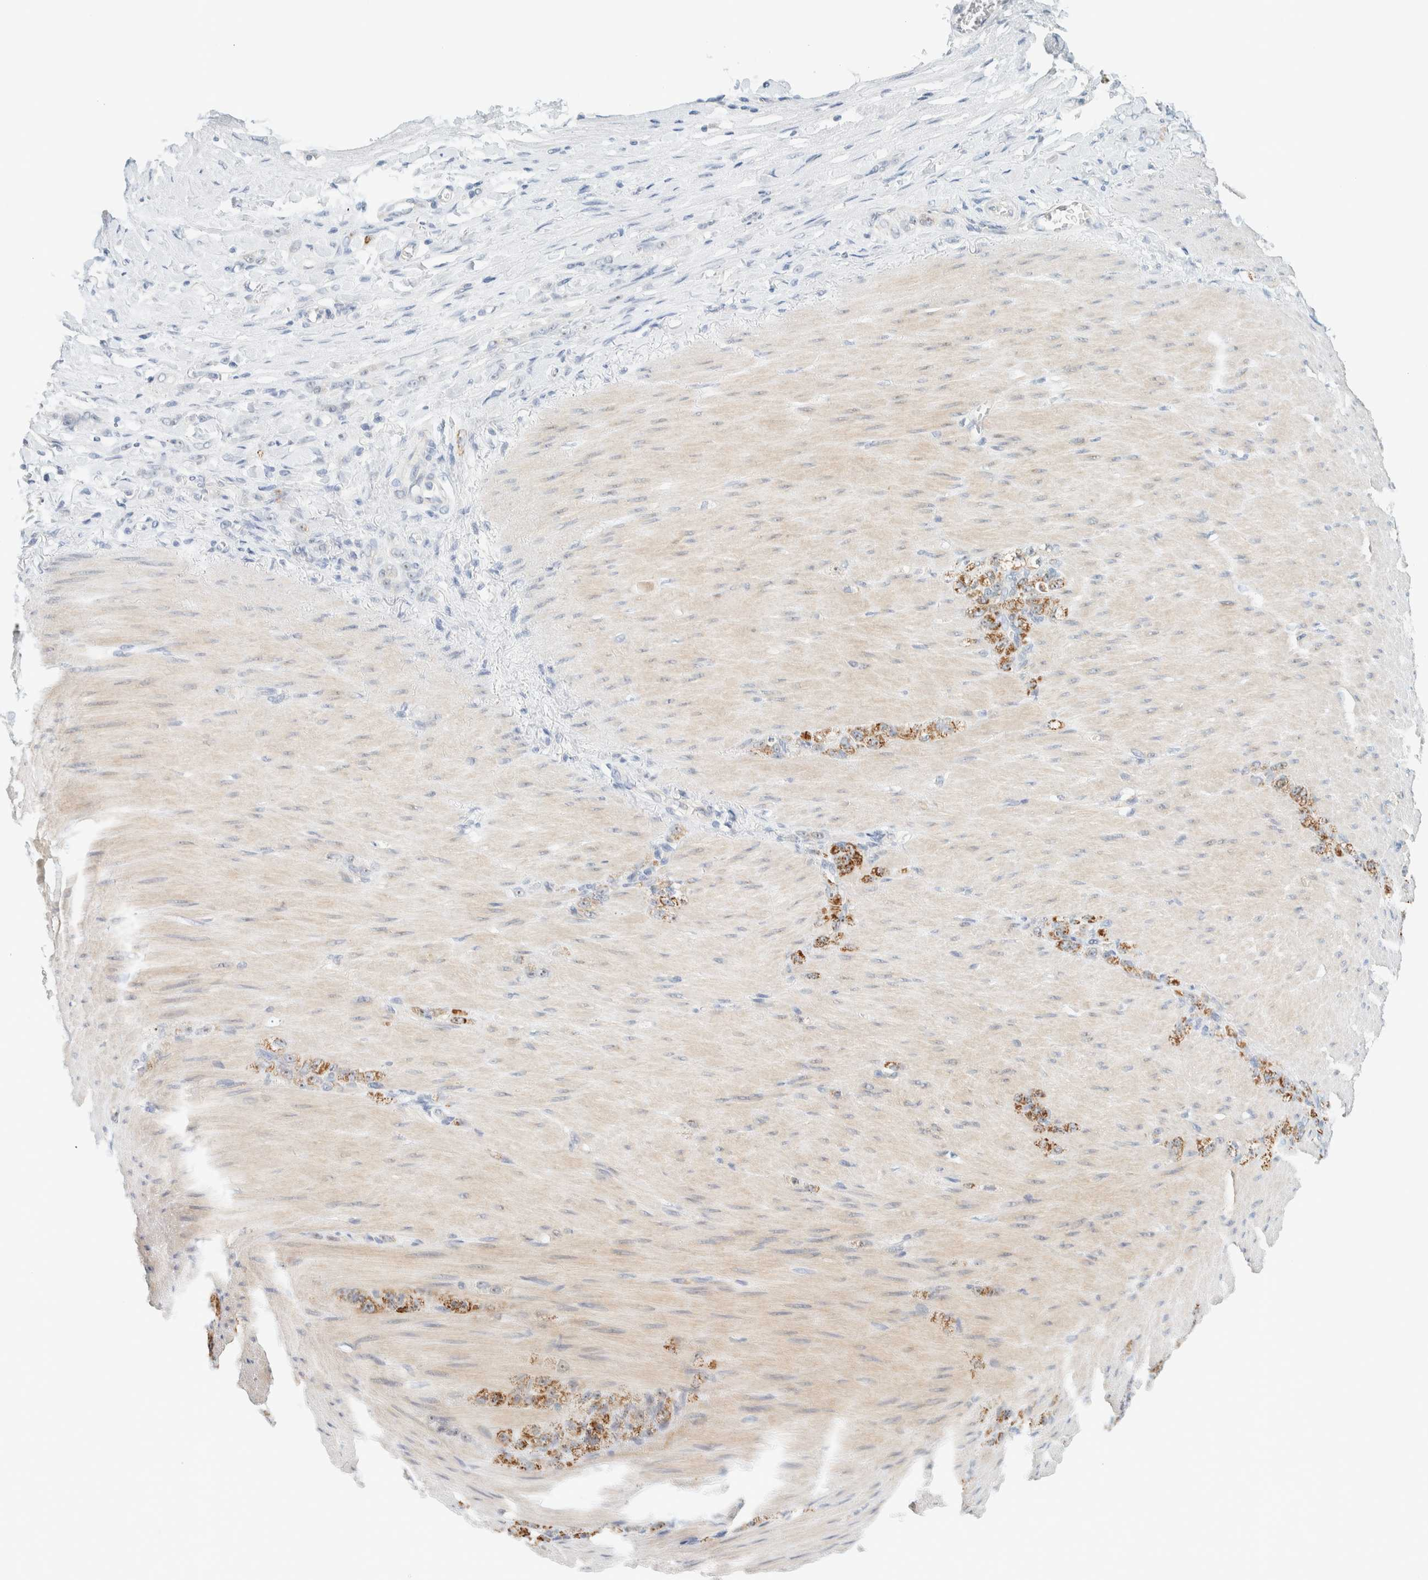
{"staining": {"intensity": "moderate", "quantity": ">75%", "location": "cytoplasmic/membranous"}, "tissue": "stomach cancer", "cell_type": "Tumor cells", "image_type": "cancer", "snomed": [{"axis": "morphology", "description": "Normal tissue, NOS"}, {"axis": "morphology", "description": "Adenocarcinoma, NOS"}, {"axis": "topography", "description": "Stomach"}], "caption": "This is an image of IHC staining of adenocarcinoma (stomach), which shows moderate expression in the cytoplasmic/membranous of tumor cells.", "gene": "NDE1", "patient": {"sex": "male", "age": 82}}